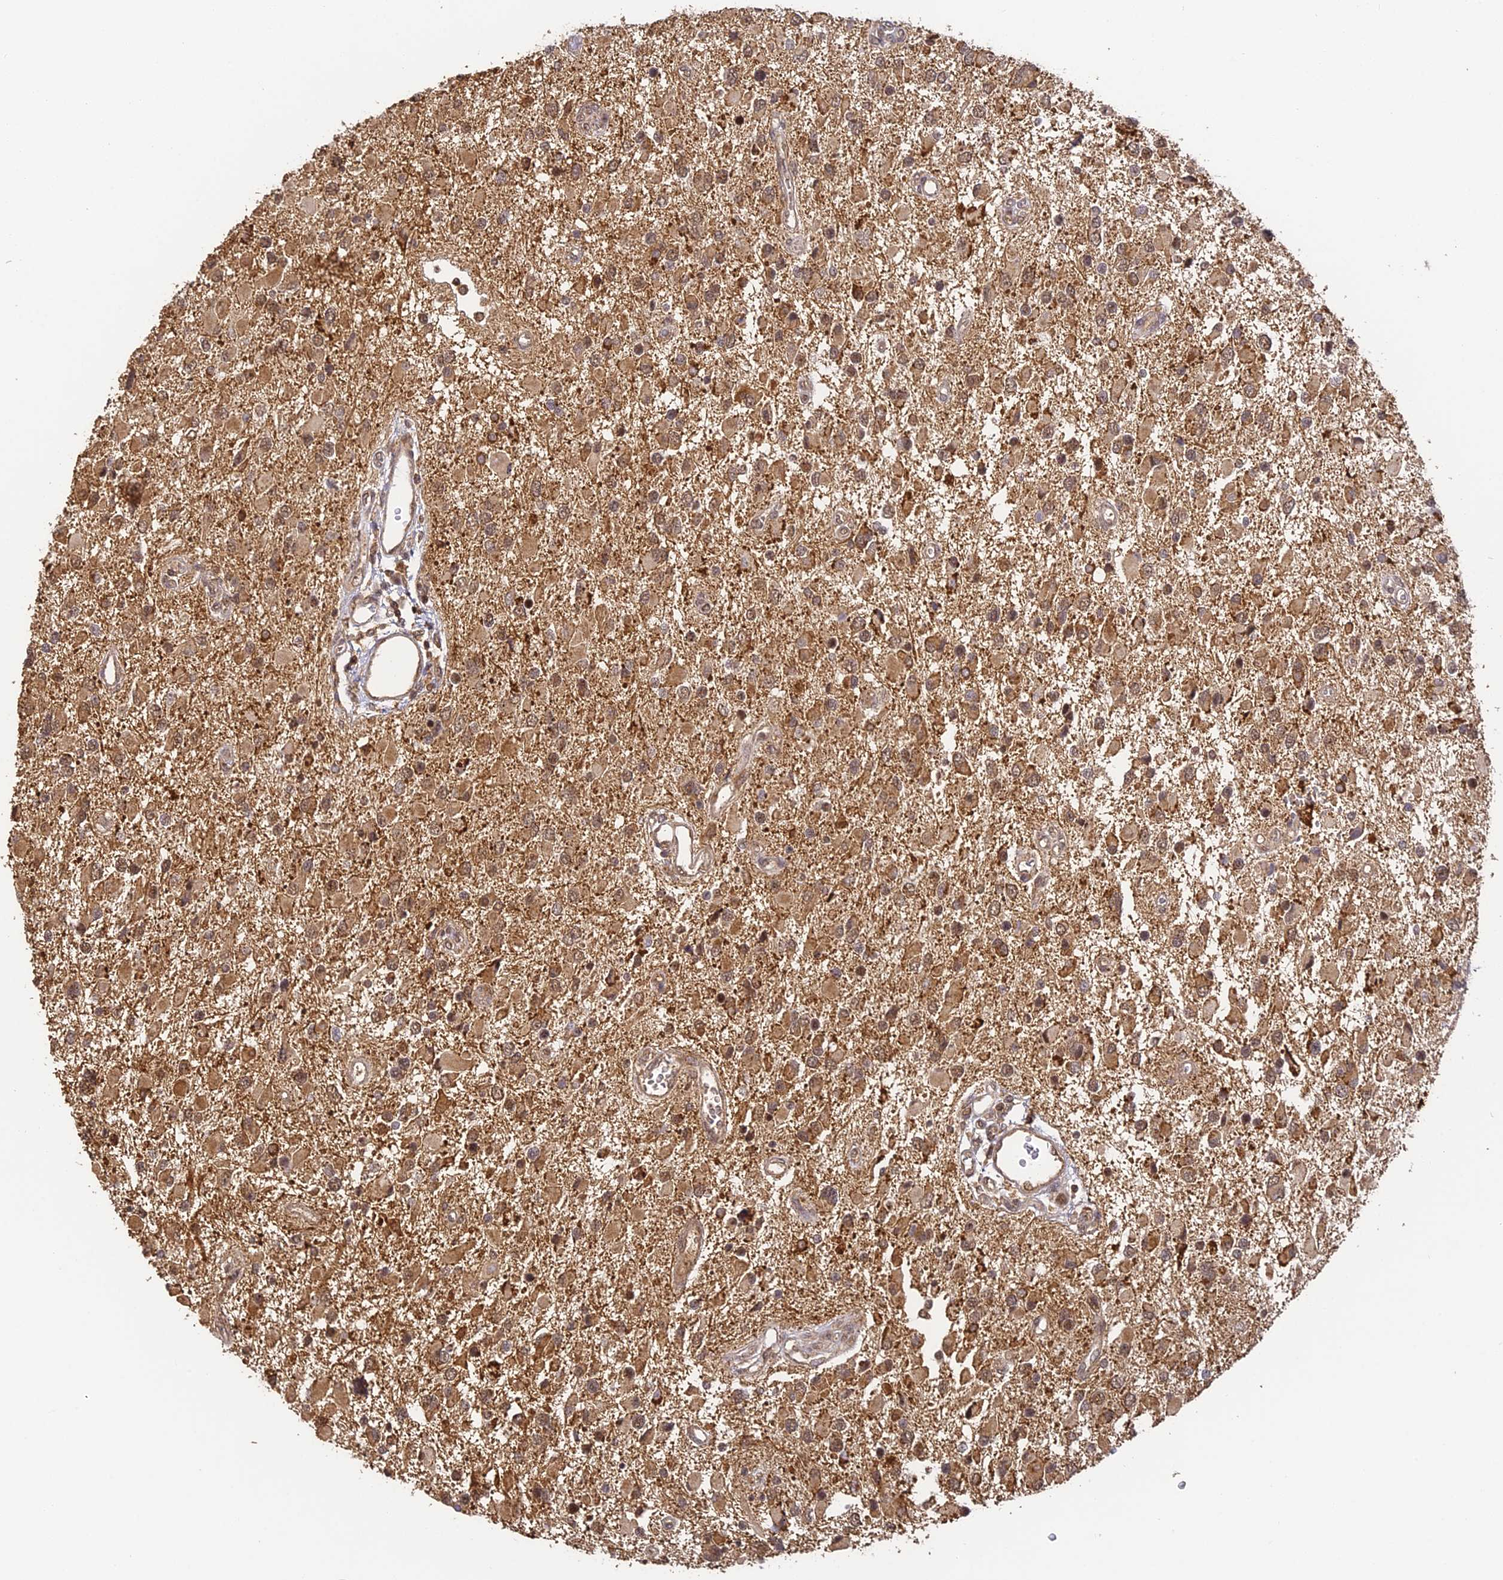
{"staining": {"intensity": "moderate", "quantity": ">75%", "location": "cytoplasmic/membranous"}, "tissue": "glioma", "cell_type": "Tumor cells", "image_type": "cancer", "snomed": [{"axis": "morphology", "description": "Glioma, malignant, High grade"}, {"axis": "topography", "description": "Brain"}], "caption": "A medium amount of moderate cytoplasmic/membranous staining is seen in approximately >75% of tumor cells in malignant glioma (high-grade) tissue.", "gene": "ZNF443", "patient": {"sex": "male", "age": 53}}